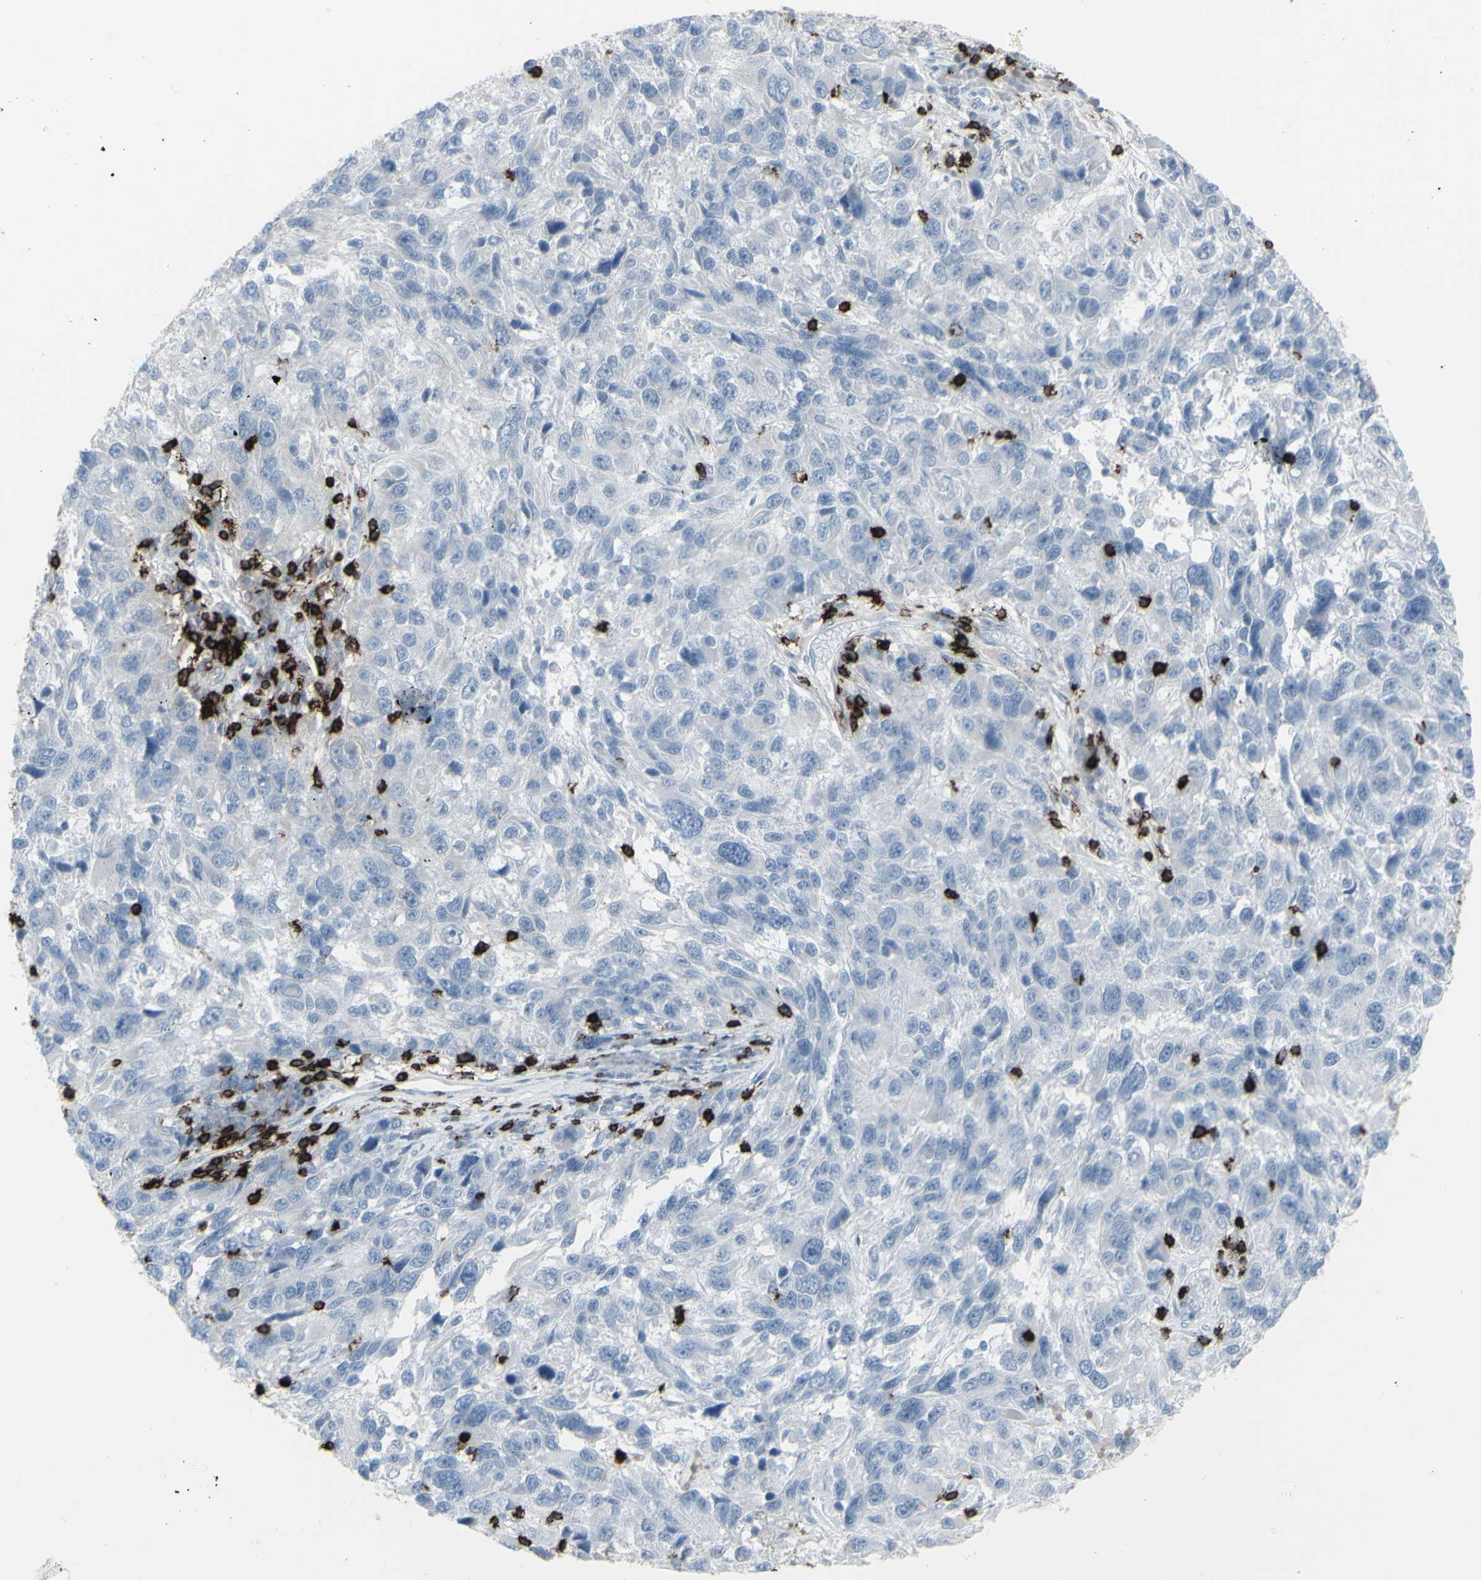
{"staining": {"intensity": "negative", "quantity": "none", "location": "none"}, "tissue": "melanoma", "cell_type": "Tumor cells", "image_type": "cancer", "snomed": [{"axis": "morphology", "description": "Malignant melanoma, NOS"}, {"axis": "topography", "description": "Skin"}], "caption": "Malignant melanoma stained for a protein using immunohistochemistry displays no expression tumor cells.", "gene": "CD247", "patient": {"sex": "male", "age": 53}}